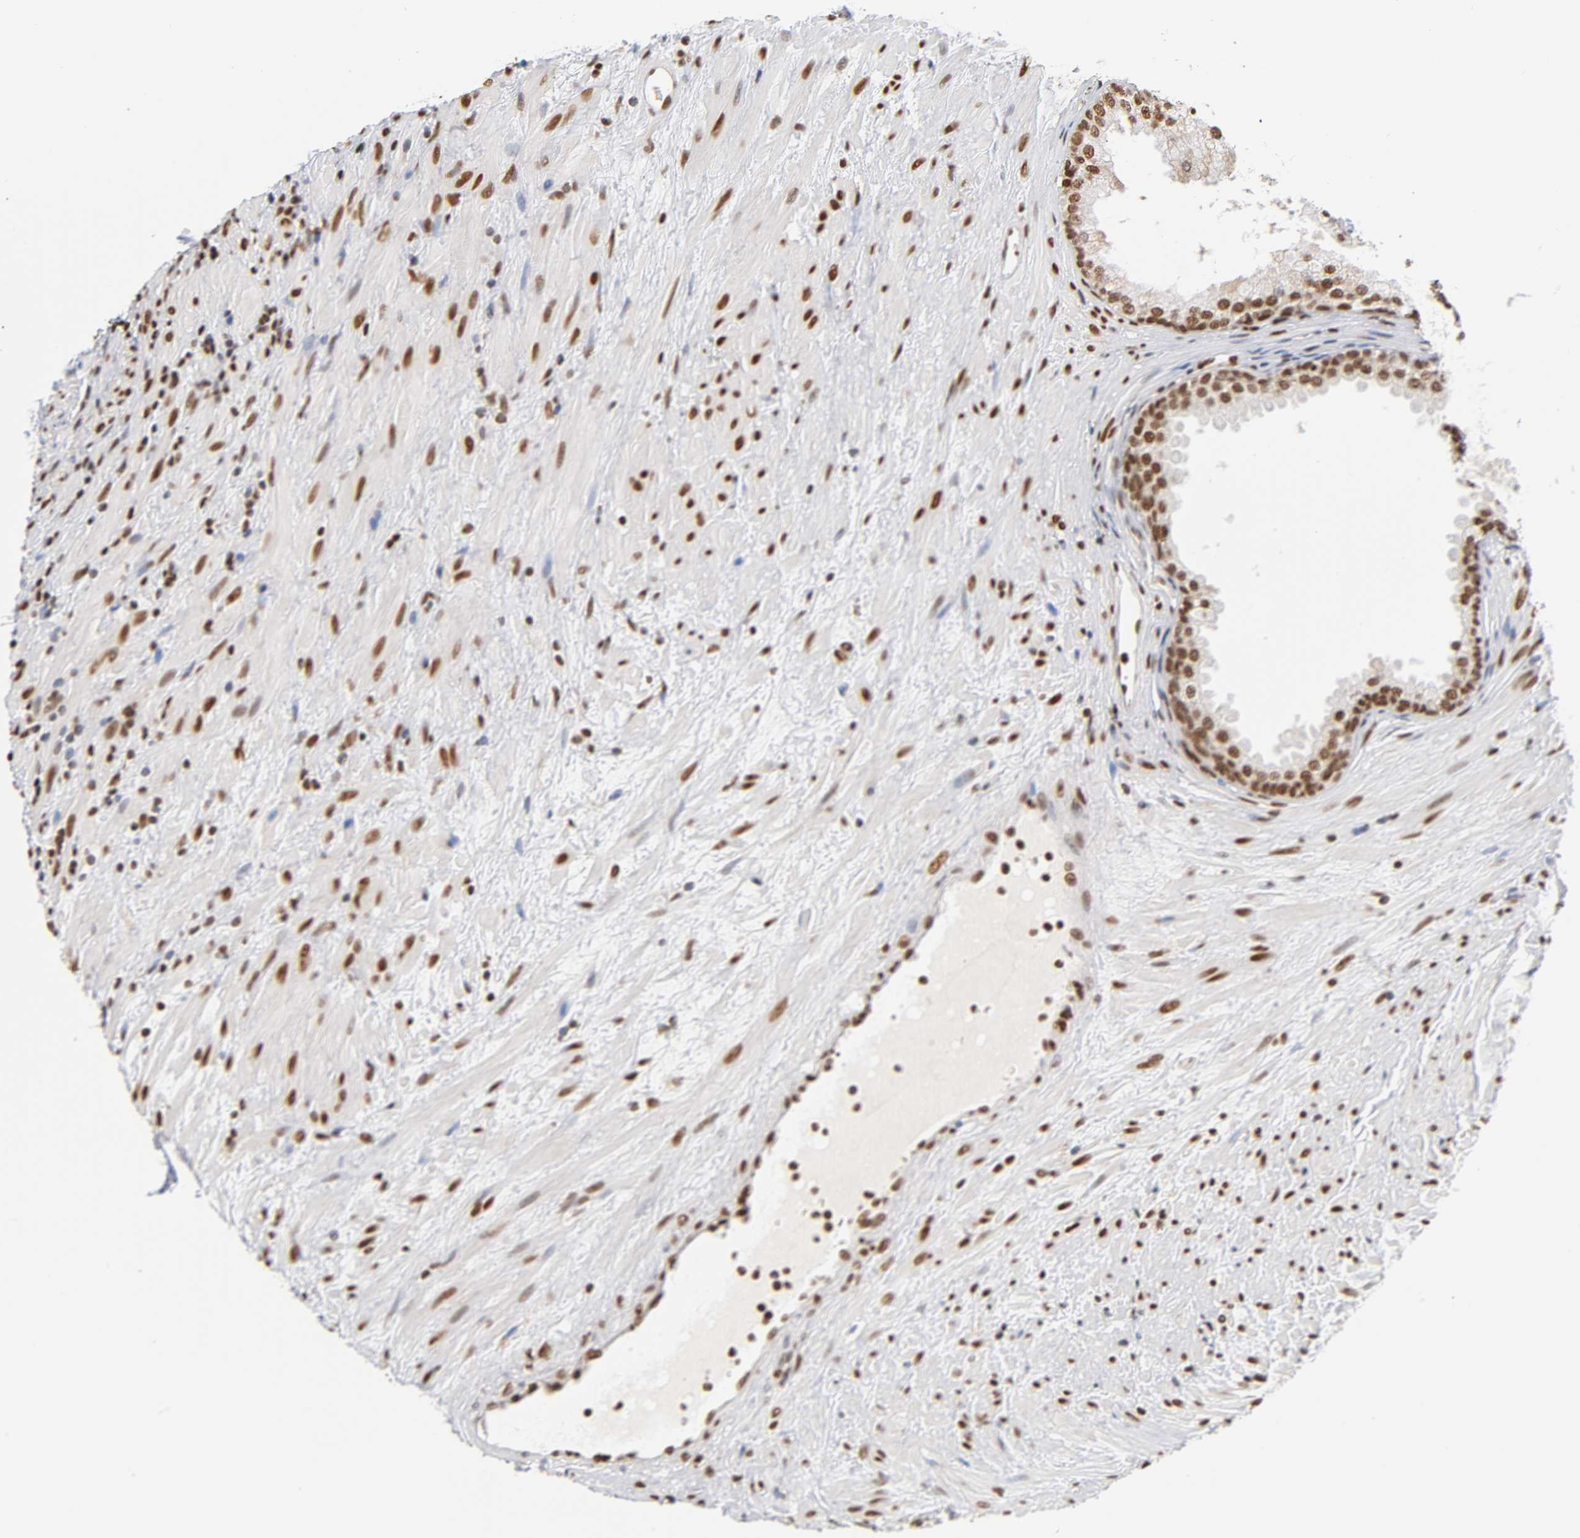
{"staining": {"intensity": "moderate", "quantity": ">75%", "location": "nuclear"}, "tissue": "prostate", "cell_type": "Glandular cells", "image_type": "normal", "snomed": [{"axis": "morphology", "description": "Normal tissue, NOS"}, {"axis": "topography", "description": "Prostate"}], "caption": "Prostate stained with immunohistochemistry (IHC) reveals moderate nuclear expression in approximately >75% of glandular cells.", "gene": "ILKAP", "patient": {"sex": "male", "age": 76}}